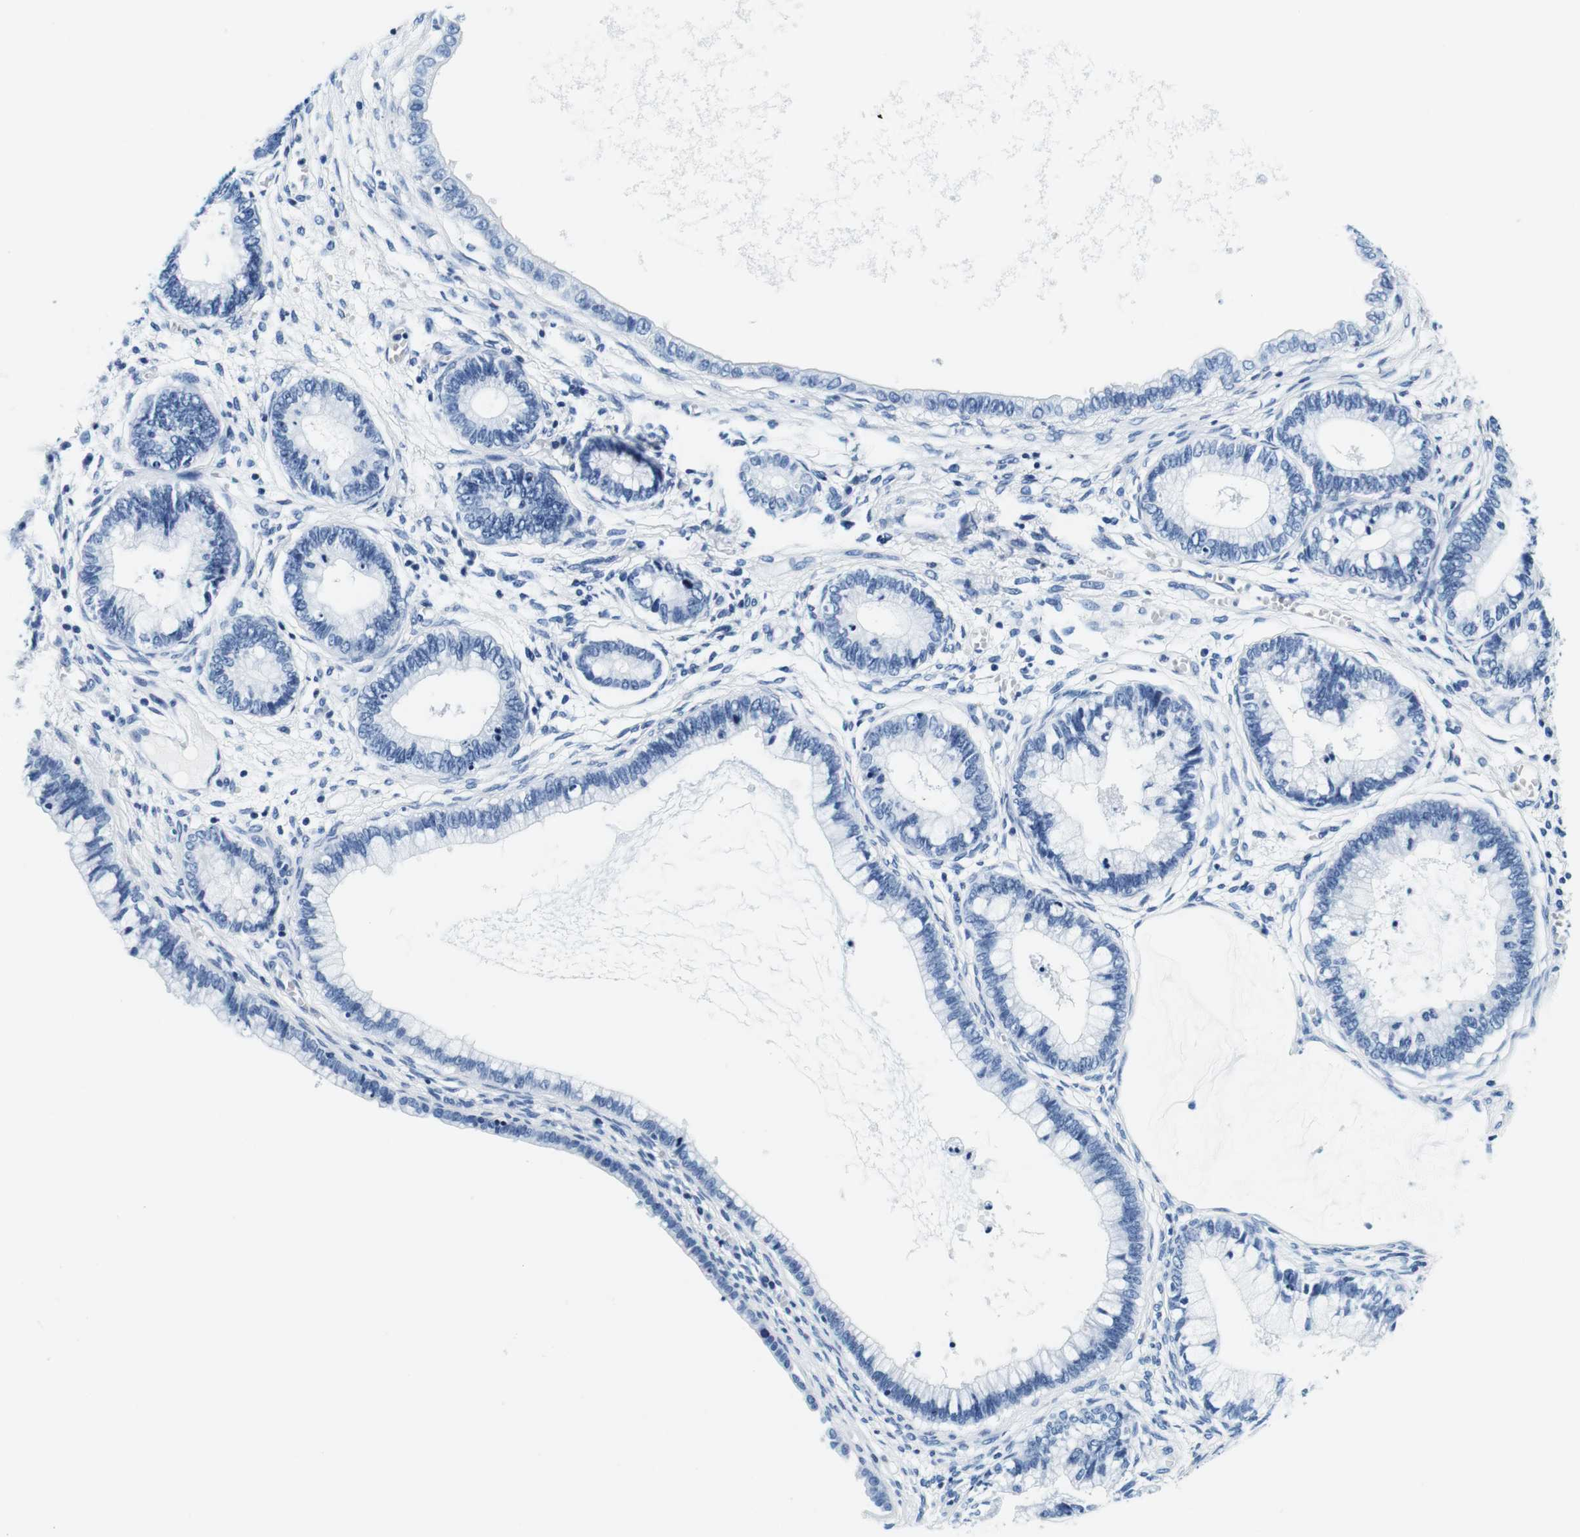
{"staining": {"intensity": "negative", "quantity": "none", "location": "none"}, "tissue": "cervical cancer", "cell_type": "Tumor cells", "image_type": "cancer", "snomed": [{"axis": "morphology", "description": "Adenocarcinoma, NOS"}, {"axis": "topography", "description": "Cervix"}], "caption": "Tumor cells are negative for protein expression in human cervical cancer.", "gene": "ELANE", "patient": {"sex": "female", "age": 44}}